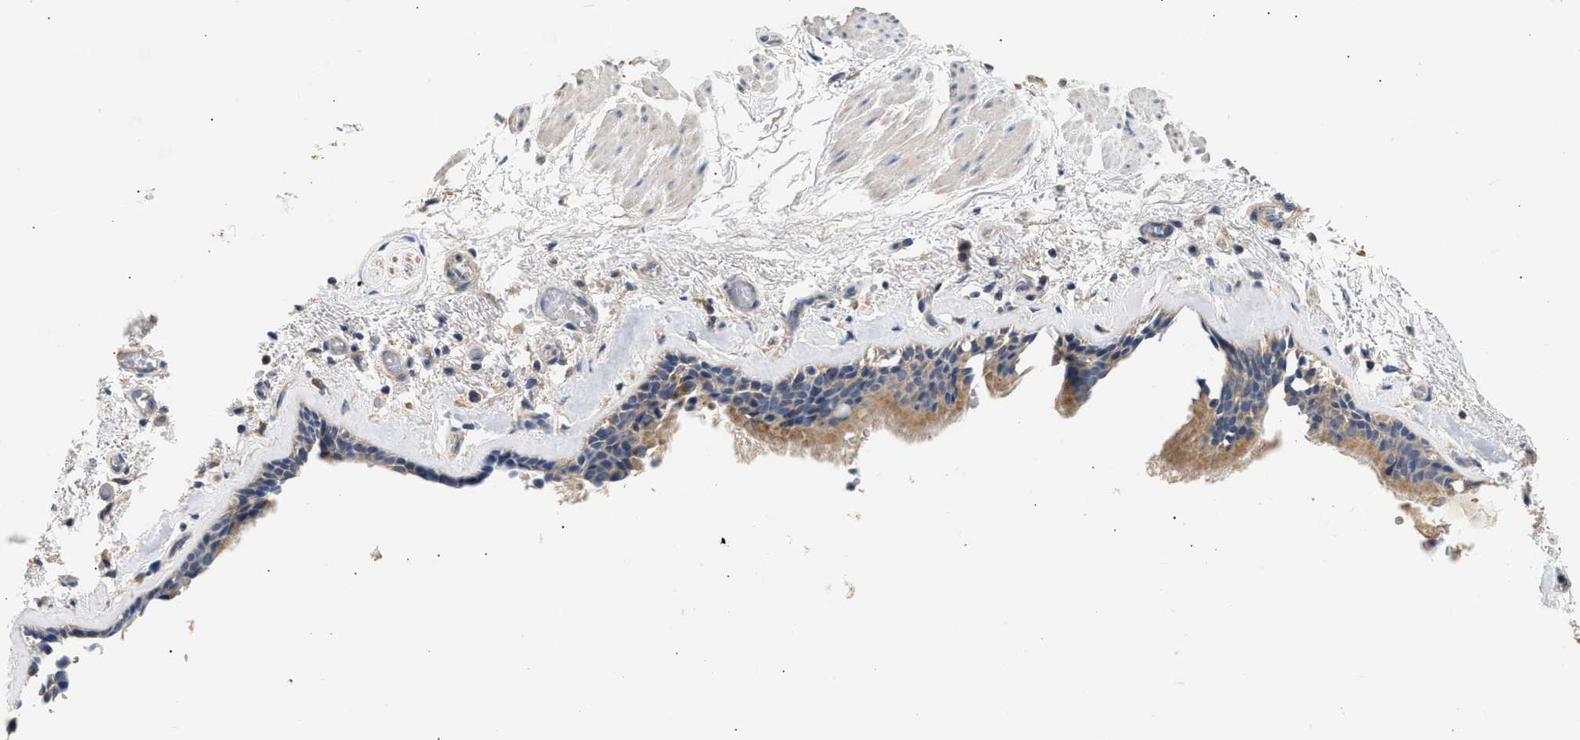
{"staining": {"intensity": "moderate", "quantity": ">75%", "location": "cytoplasmic/membranous"}, "tissue": "bronchus", "cell_type": "Respiratory epithelial cells", "image_type": "normal", "snomed": [{"axis": "morphology", "description": "Normal tissue, NOS"}, {"axis": "topography", "description": "Cartilage tissue"}], "caption": "Protein expression analysis of benign bronchus reveals moderate cytoplasmic/membranous expression in approximately >75% of respiratory epithelial cells. (DAB = brown stain, brightfield microscopy at high magnification).", "gene": "WDR31", "patient": {"sex": "female", "age": 63}}